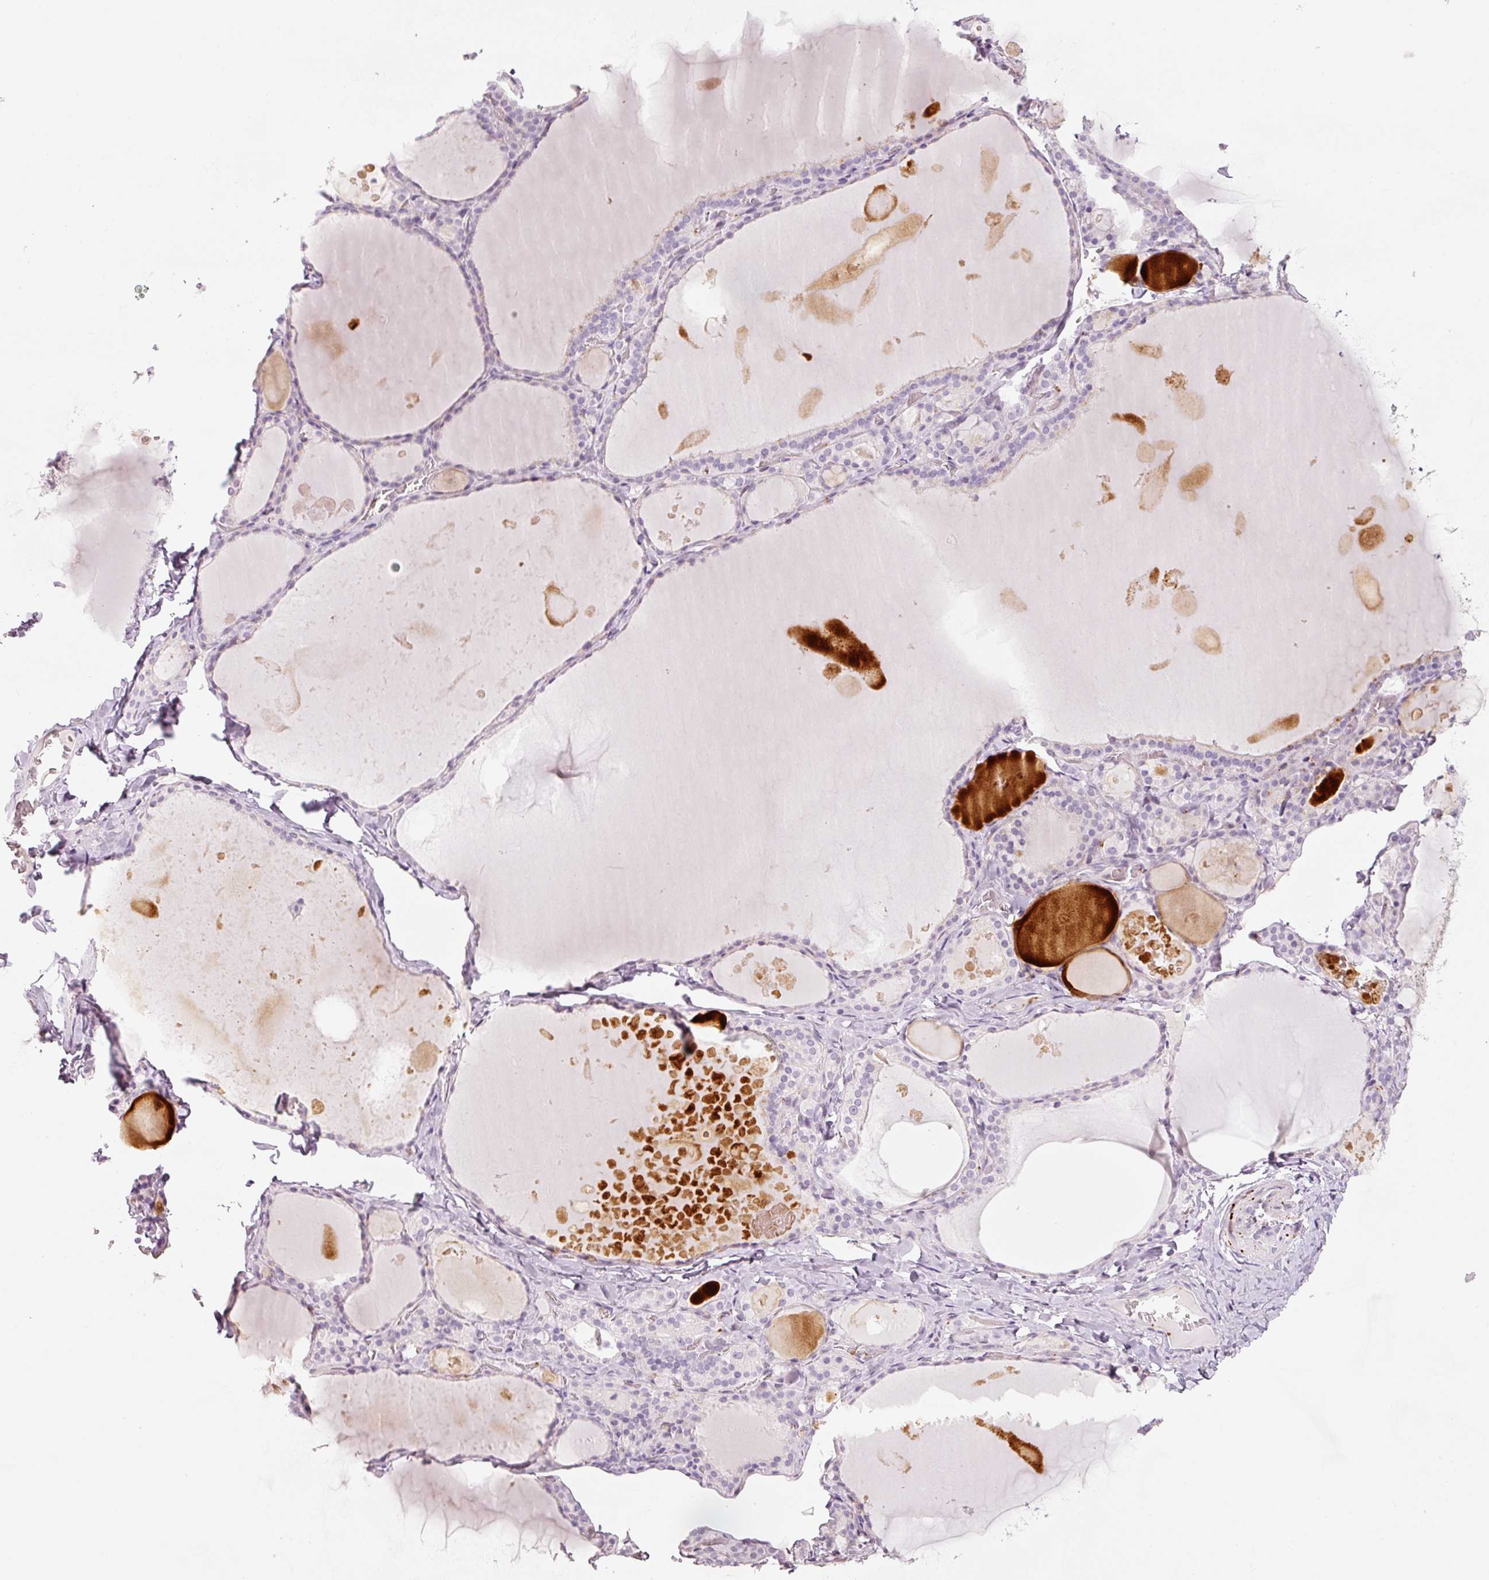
{"staining": {"intensity": "negative", "quantity": "none", "location": "none"}, "tissue": "thyroid gland", "cell_type": "Glandular cells", "image_type": "normal", "snomed": [{"axis": "morphology", "description": "Normal tissue, NOS"}, {"axis": "topography", "description": "Thyroid gland"}], "caption": "The IHC histopathology image has no significant positivity in glandular cells of thyroid gland.", "gene": "LECT2", "patient": {"sex": "male", "age": 56}}